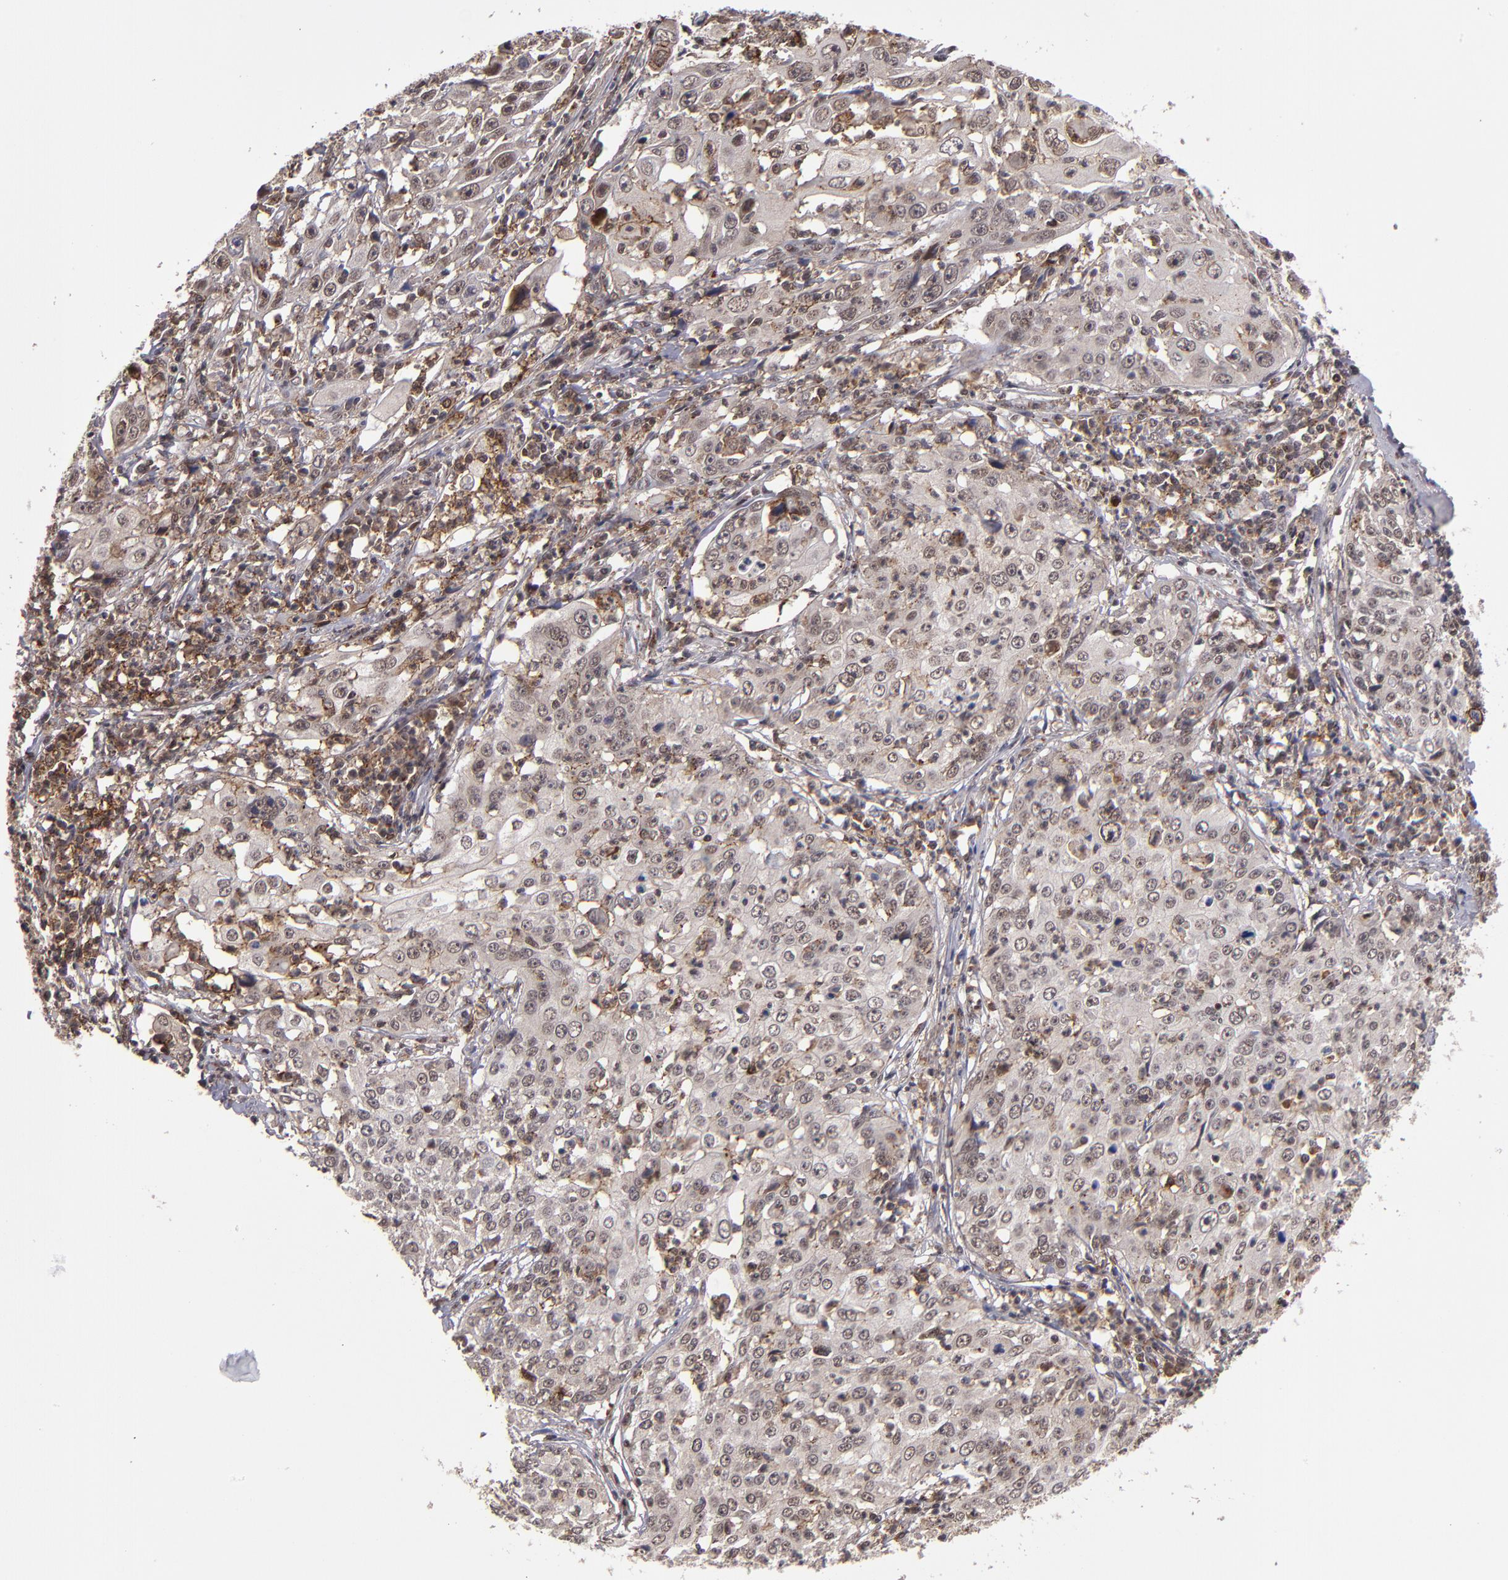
{"staining": {"intensity": "moderate", "quantity": ">75%", "location": "cytoplasmic/membranous,nuclear"}, "tissue": "cervical cancer", "cell_type": "Tumor cells", "image_type": "cancer", "snomed": [{"axis": "morphology", "description": "Squamous cell carcinoma, NOS"}, {"axis": "topography", "description": "Cervix"}], "caption": "Cervical cancer (squamous cell carcinoma) was stained to show a protein in brown. There is medium levels of moderate cytoplasmic/membranous and nuclear staining in about >75% of tumor cells. Using DAB (brown) and hematoxylin (blue) stains, captured at high magnification using brightfield microscopy.", "gene": "EP300", "patient": {"sex": "female", "age": 39}}